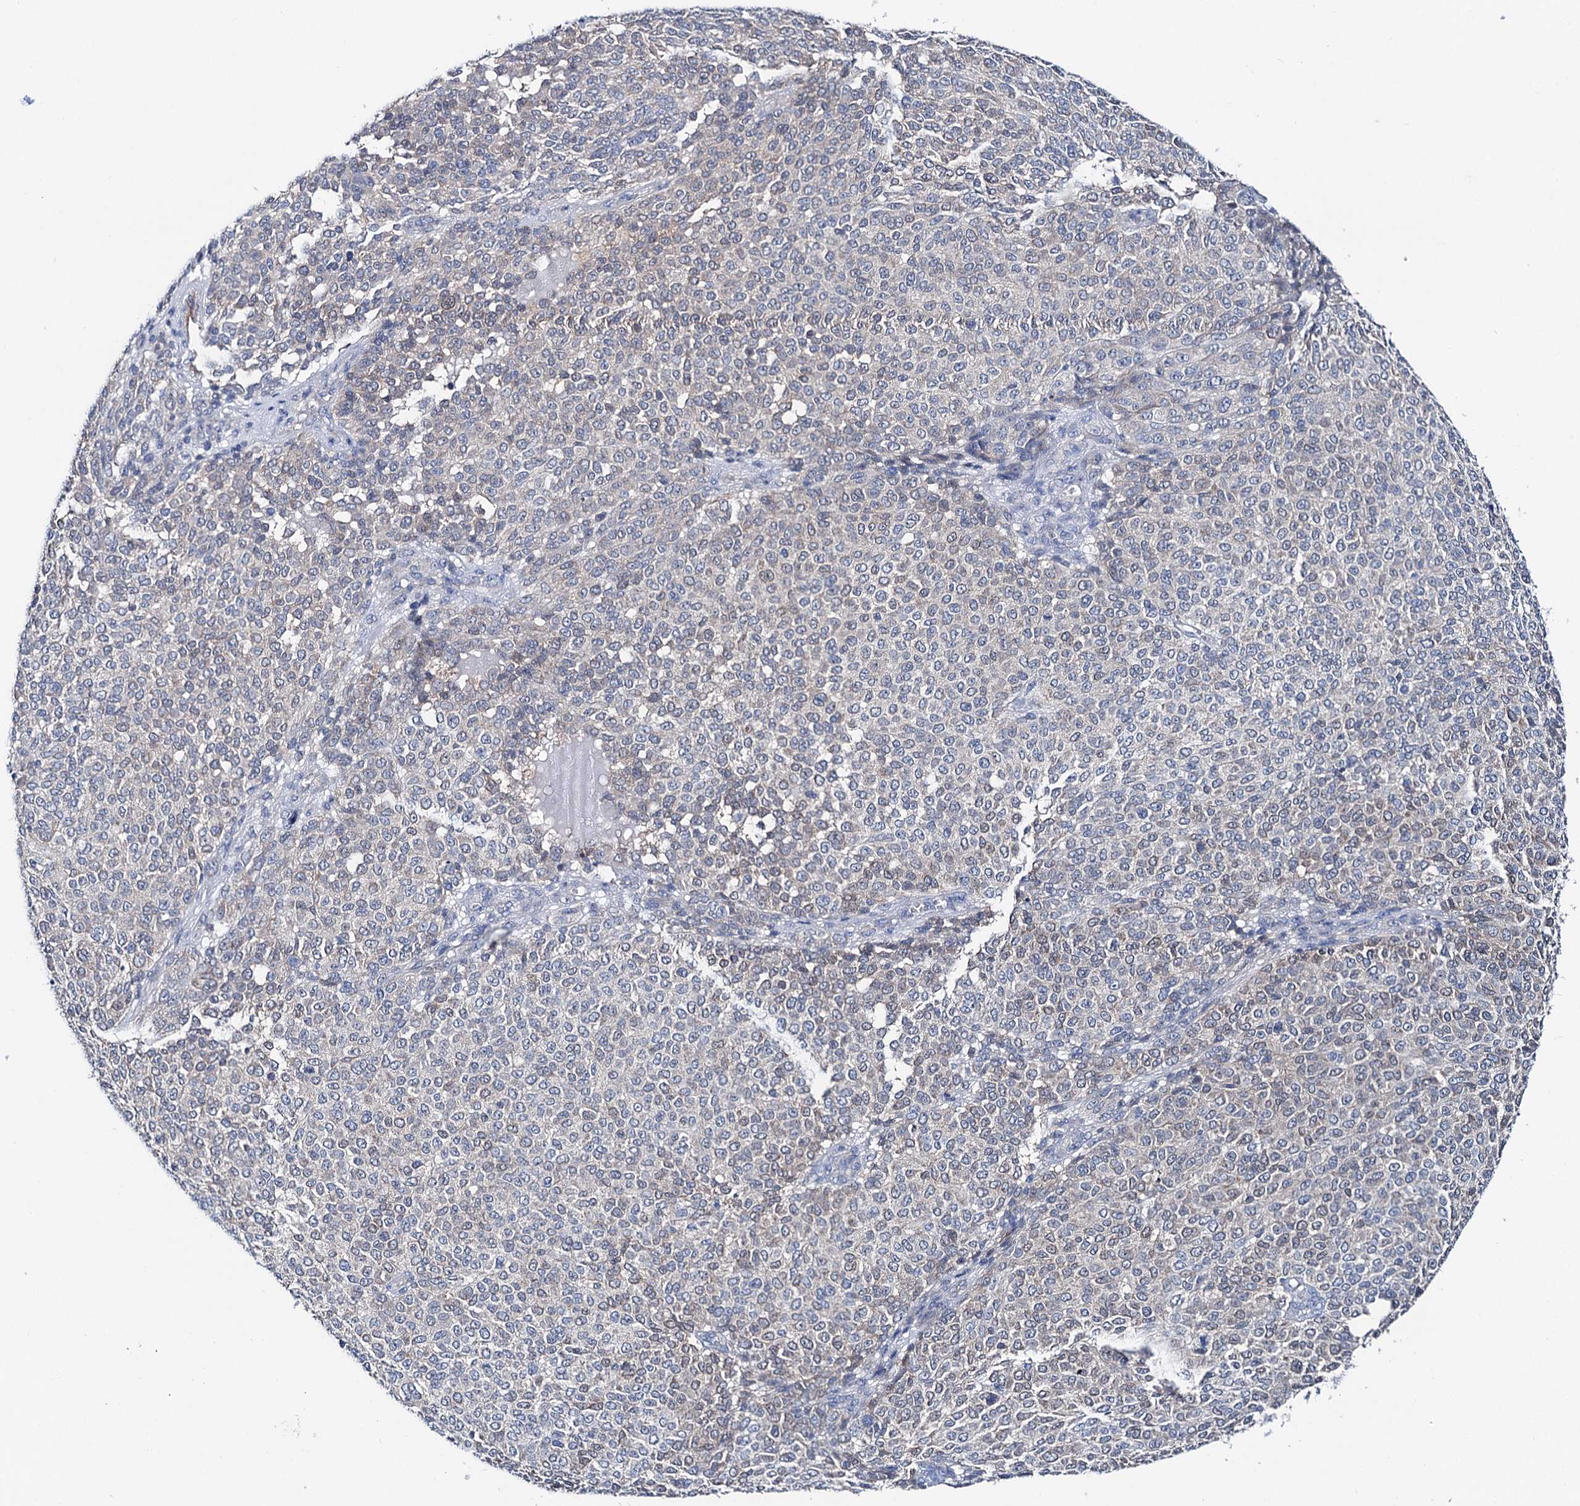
{"staining": {"intensity": "negative", "quantity": "none", "location": "none"}, "tissue": "melanoma", "cell_type": "Tumor cells", "image_type": "cancer", "snomed": [{"axis": "morphology", "description": "Malignant melanoma, NOS"}, {"axis": "topography", "description": "Skin"}], "caption": "A high-resolution image shows IHC staining of melanoma, which shows no significant positivity in tumor cells.", "gene": "SHROOM1", "patient": {"sex": "male", "age": 49}}